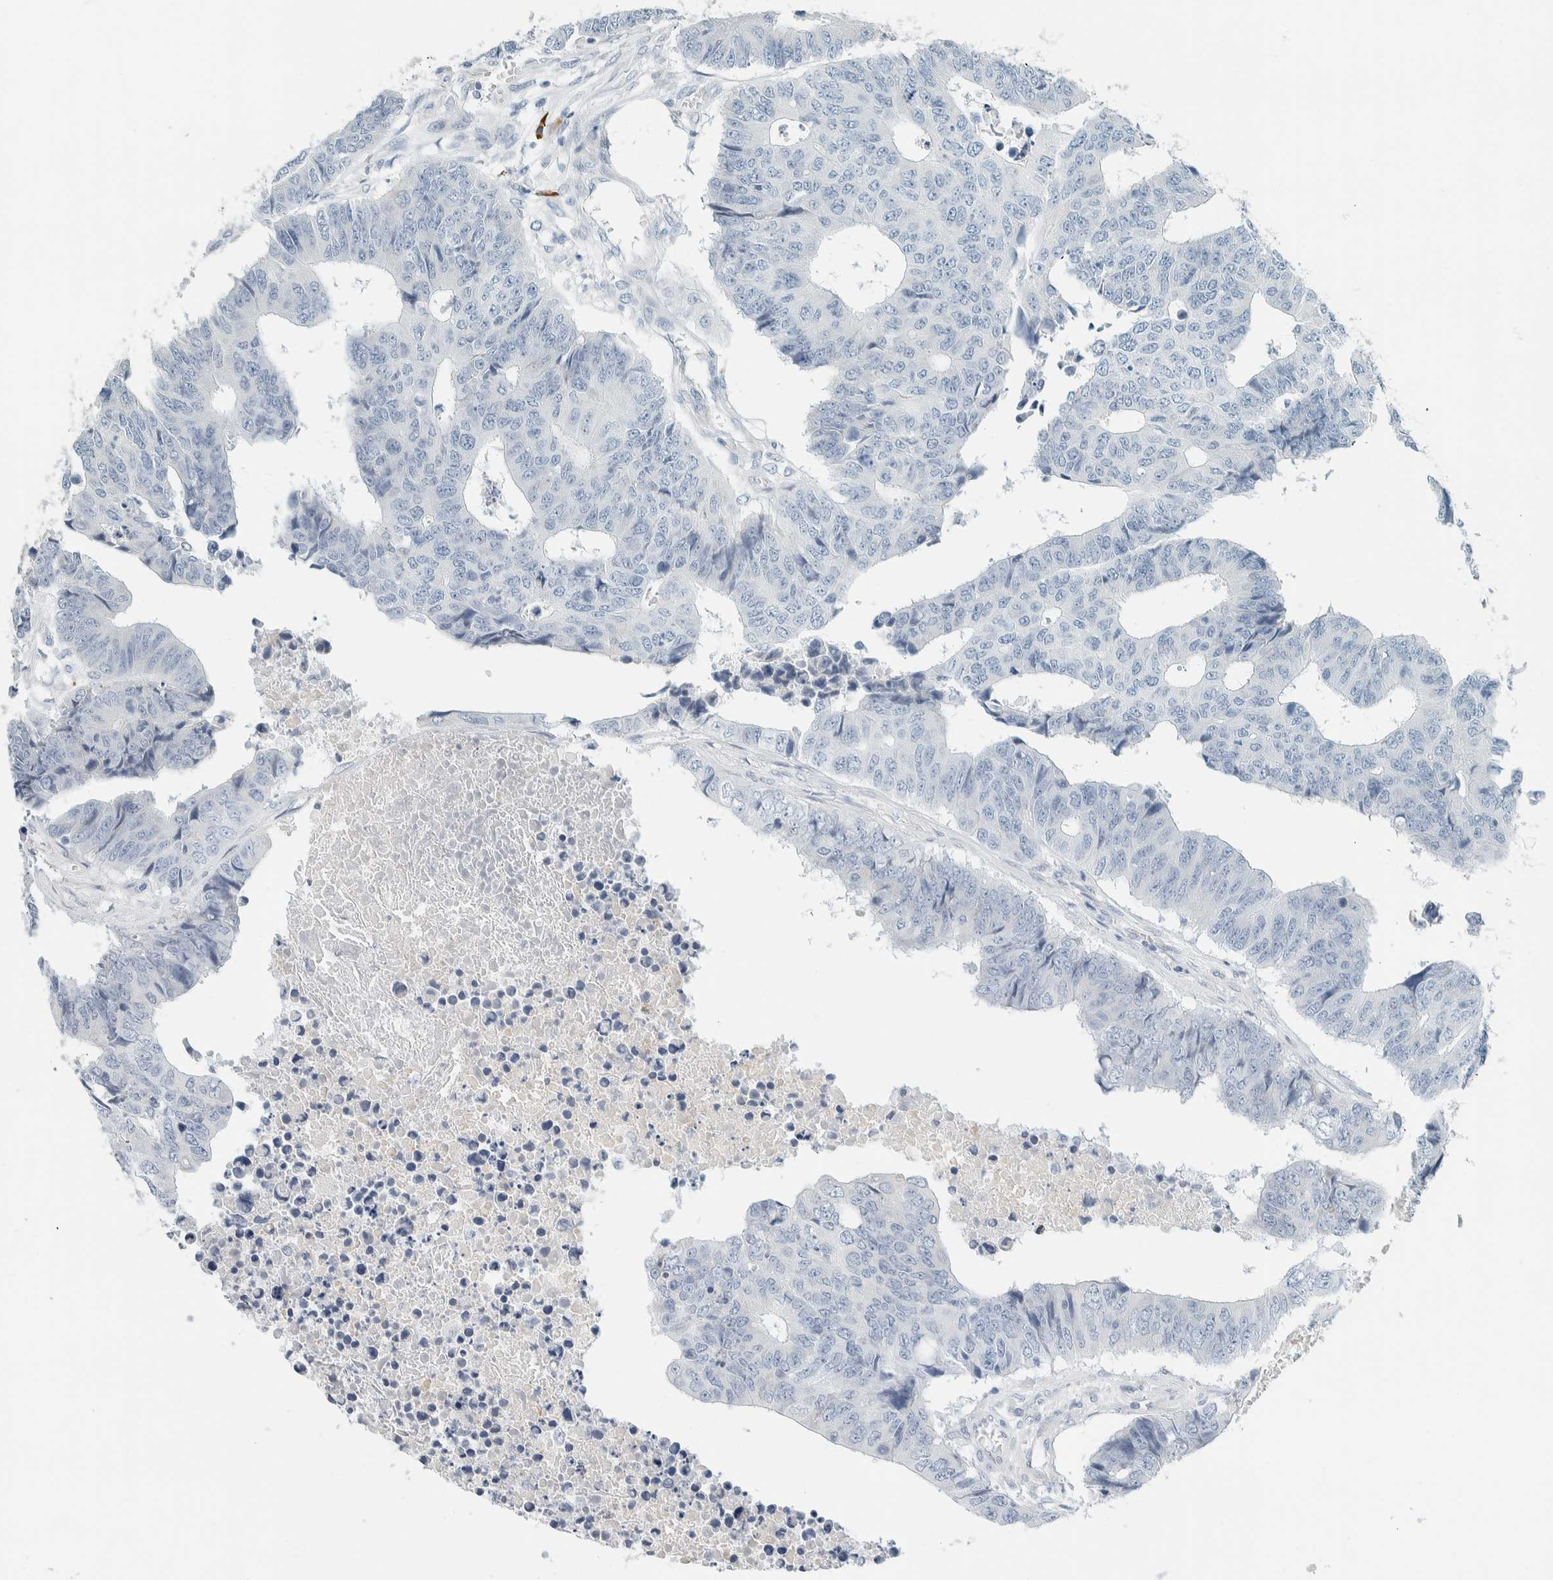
{"staining": {"intensity": "negative", "quantity": "none", "location": "none"}, "tissue": "colorectal cancer", "cell_type": "Tumor cells", "image_type": "cancer", "snomed": [{"axis": "morphology", "description": "Adenocarcinoma, NOS"}, {"axis": "topography", "description": "Rectum"}], "caption": "A high-resolution photomicrograph shows IHC staining of colorectal adenocarcinoma, which displays no significant expression in tumor cells.", "gene": "ARHGAP27", "patient": {"sex": "male", "age": 84}}